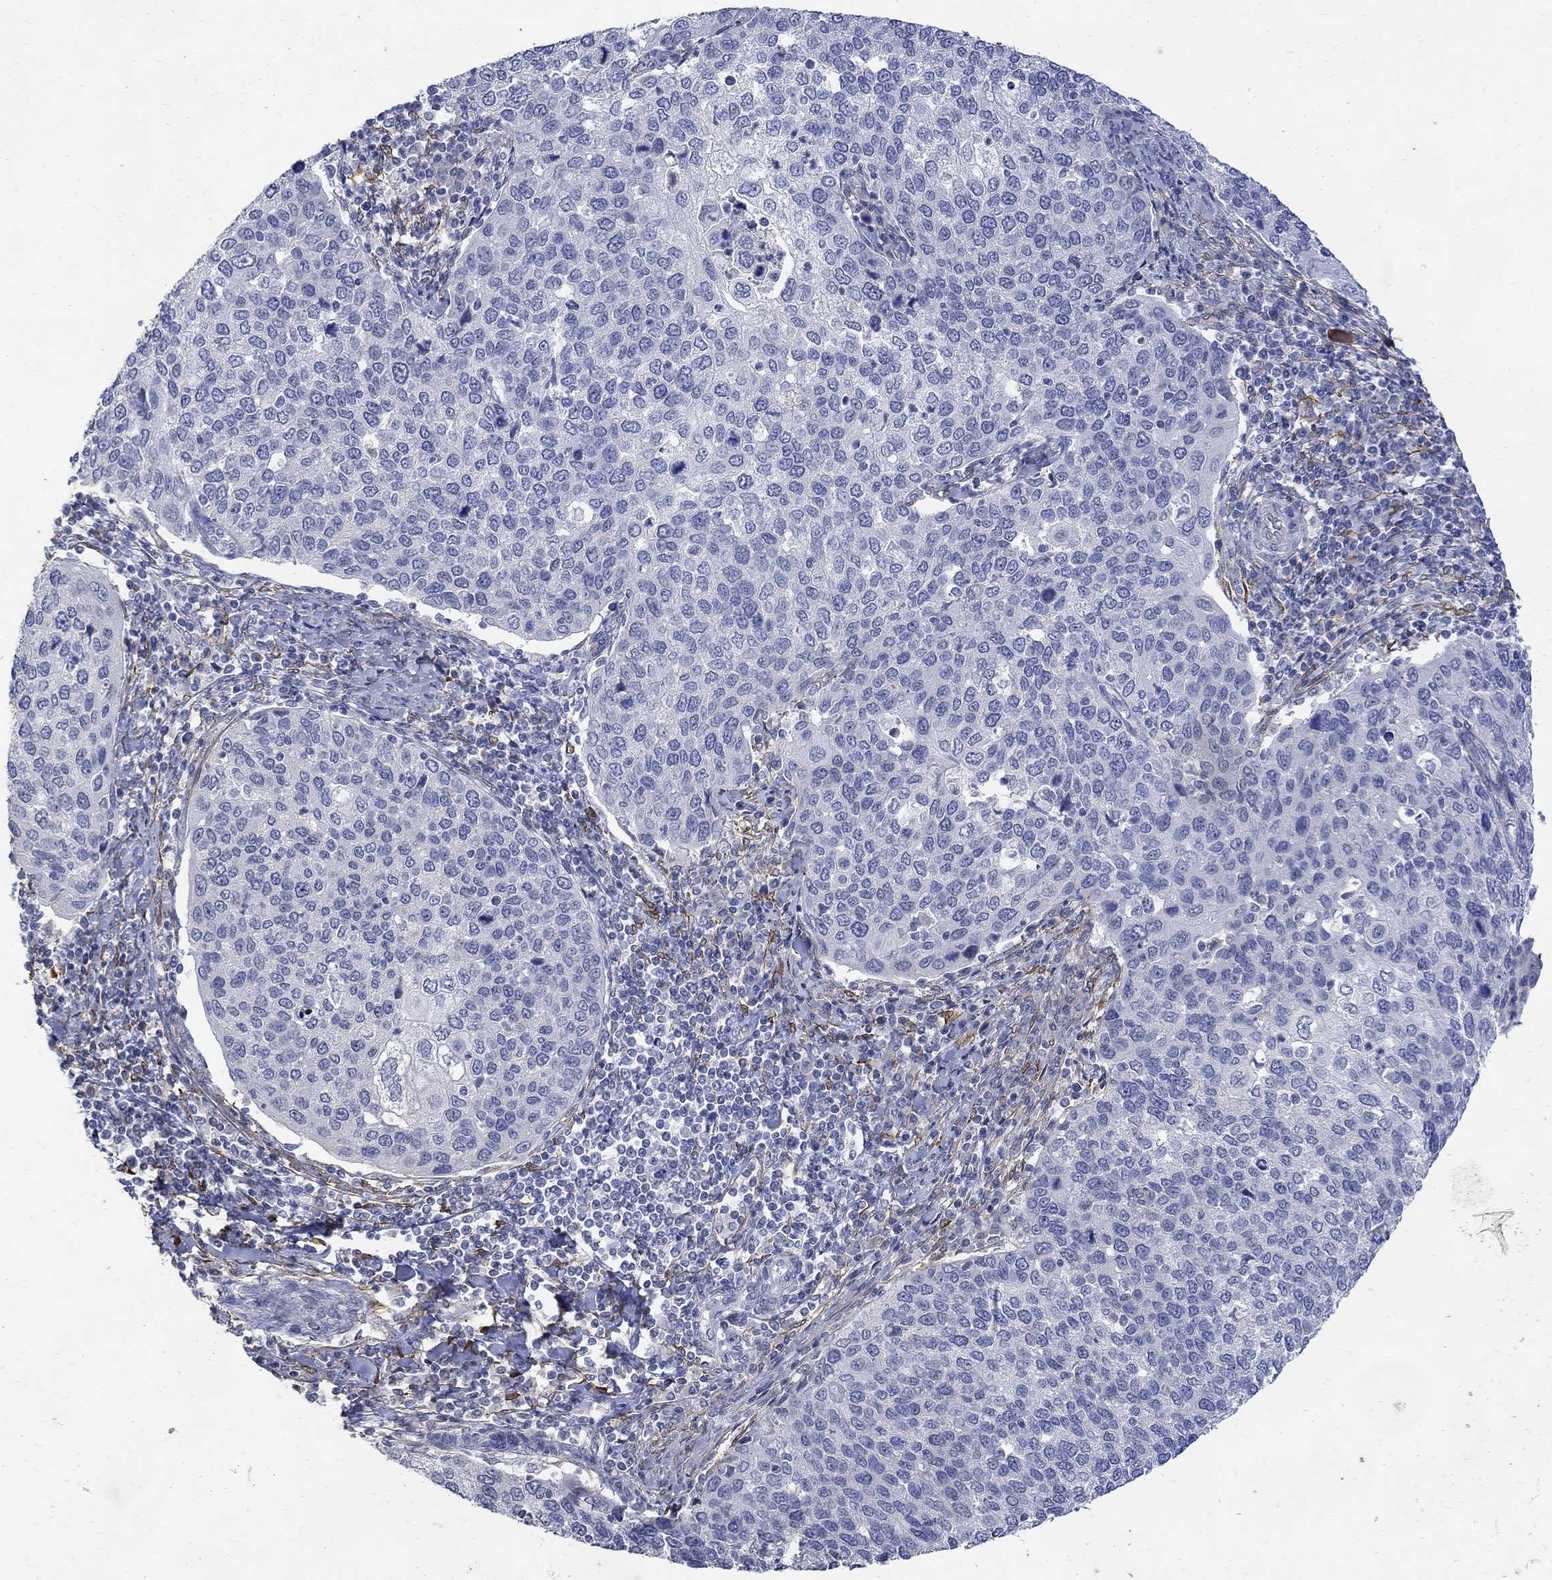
{"staining": {"intensity": "negative", "quantity": "none", "location": "none"}, "tissue": "cervical cancer", "cell_type": "Tumor cells", "image_type": "cancer", "snomed": [{"axis": "morphology", "description": "Squamous cell carcinoma, NOS"}, {"axis": "topography", "description": "Cervix"}], "caption": "Immunohistochemistry histopathology image of human cervical squamous cell carcinoma stained for a protein (brown), which displays no staining in tumor cells. (DAB (3,3'-diaminobenzidine) IHC, high magnification).", "gene": "TGM2", "patient": {"sex": "female", "age": 54}}